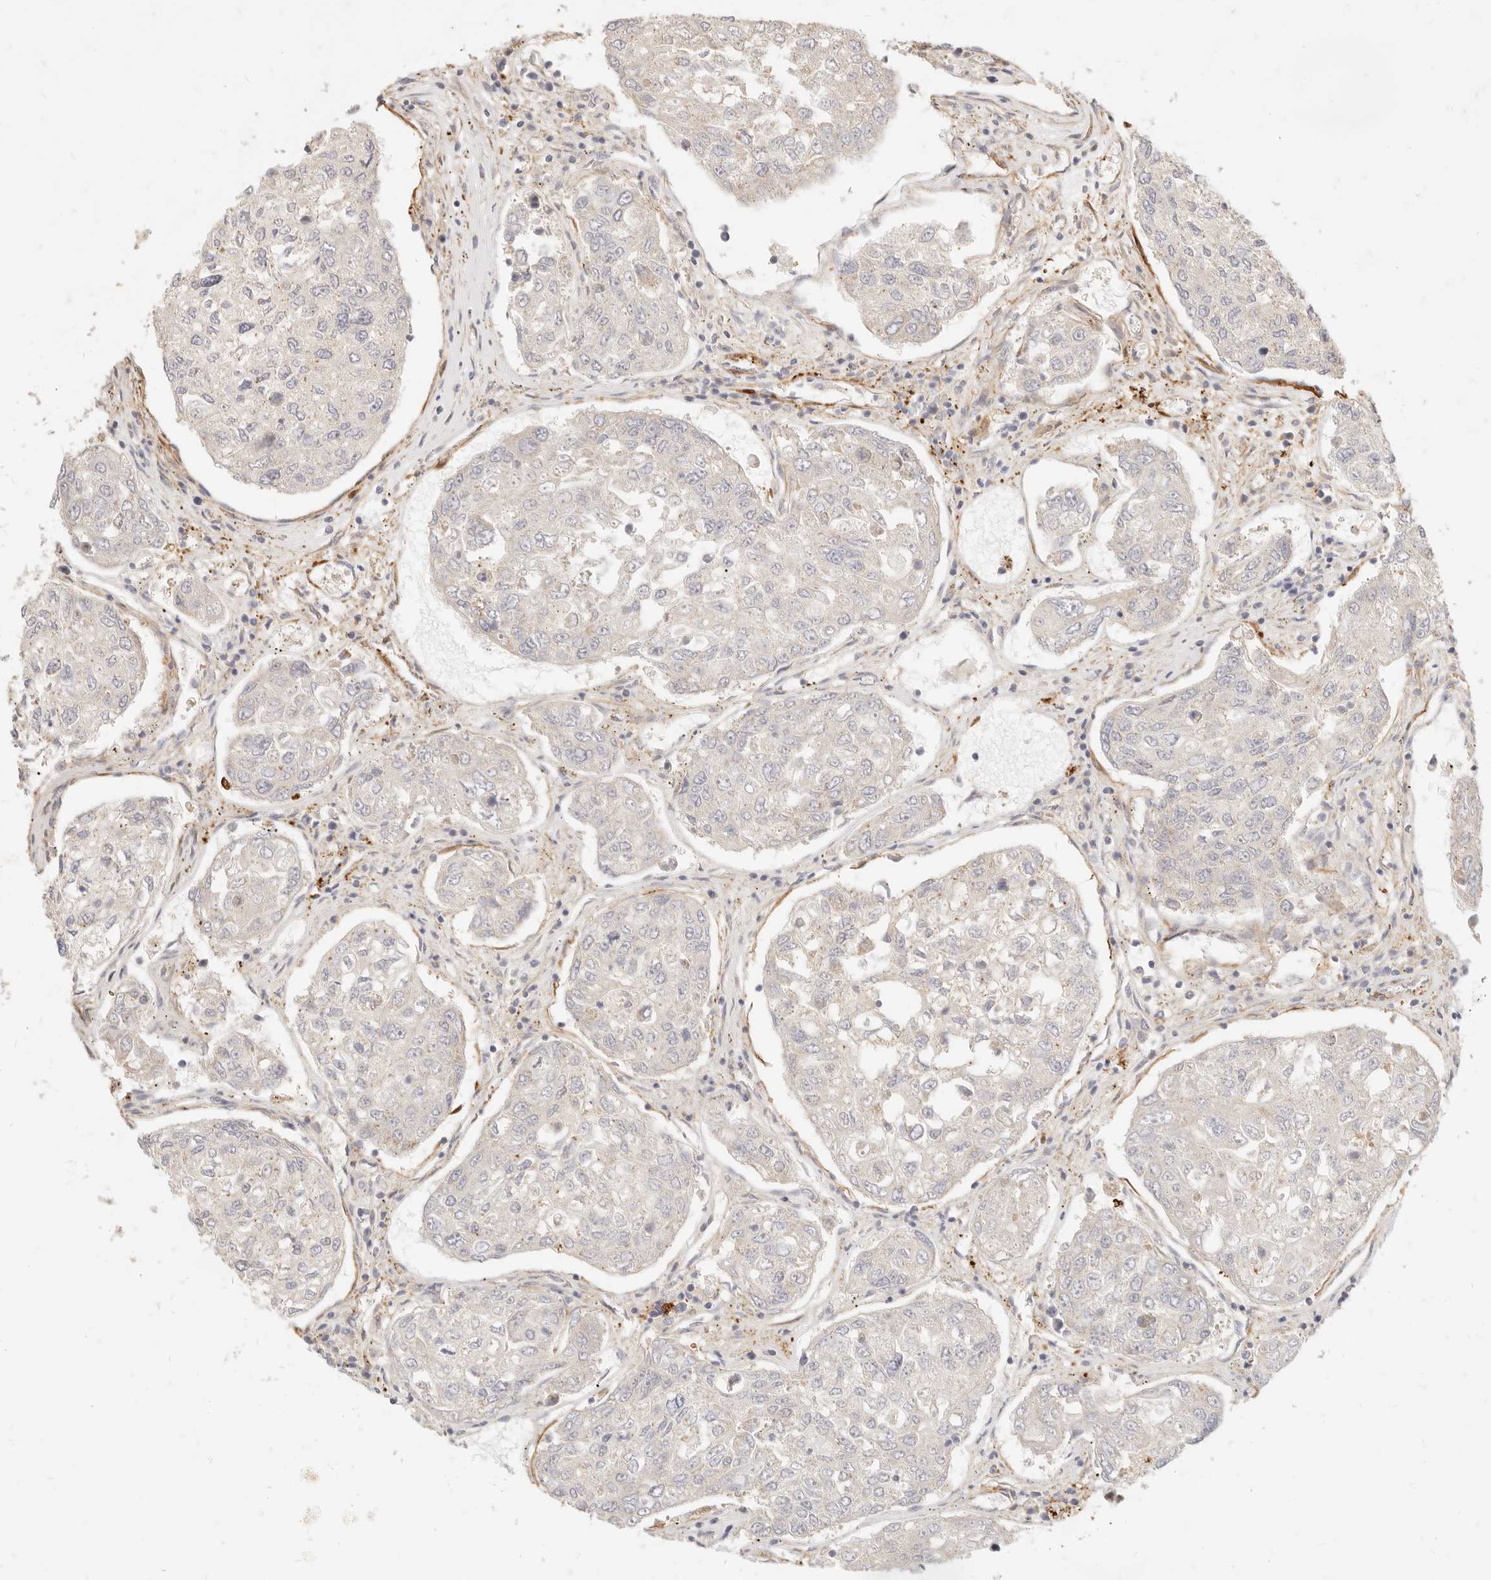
{"staining": {"intensity": "negative", "quantity": "none", "location": "none"}, "tissue": "urothelial cancer", "cell_type": "Tumor cells", "image_type": "cancer", "snomed": [{"axis": "morphology", "description": "Urothelial carcinoma, High grade"}, {"axis": "topography", "description": "Lymph node"}, {"axis": "topography", "description": "Urinary bladder"}], "caption": "An image of urothelial cancer stained for a protein exhibits no brown staining in tumor cells. (Brightfield microscopy of DAB (3,3'-diaminobenzidine) IHC at high magnification).", "gene": "TMTC2", "patient": {"sex": "male", "age": 51}}